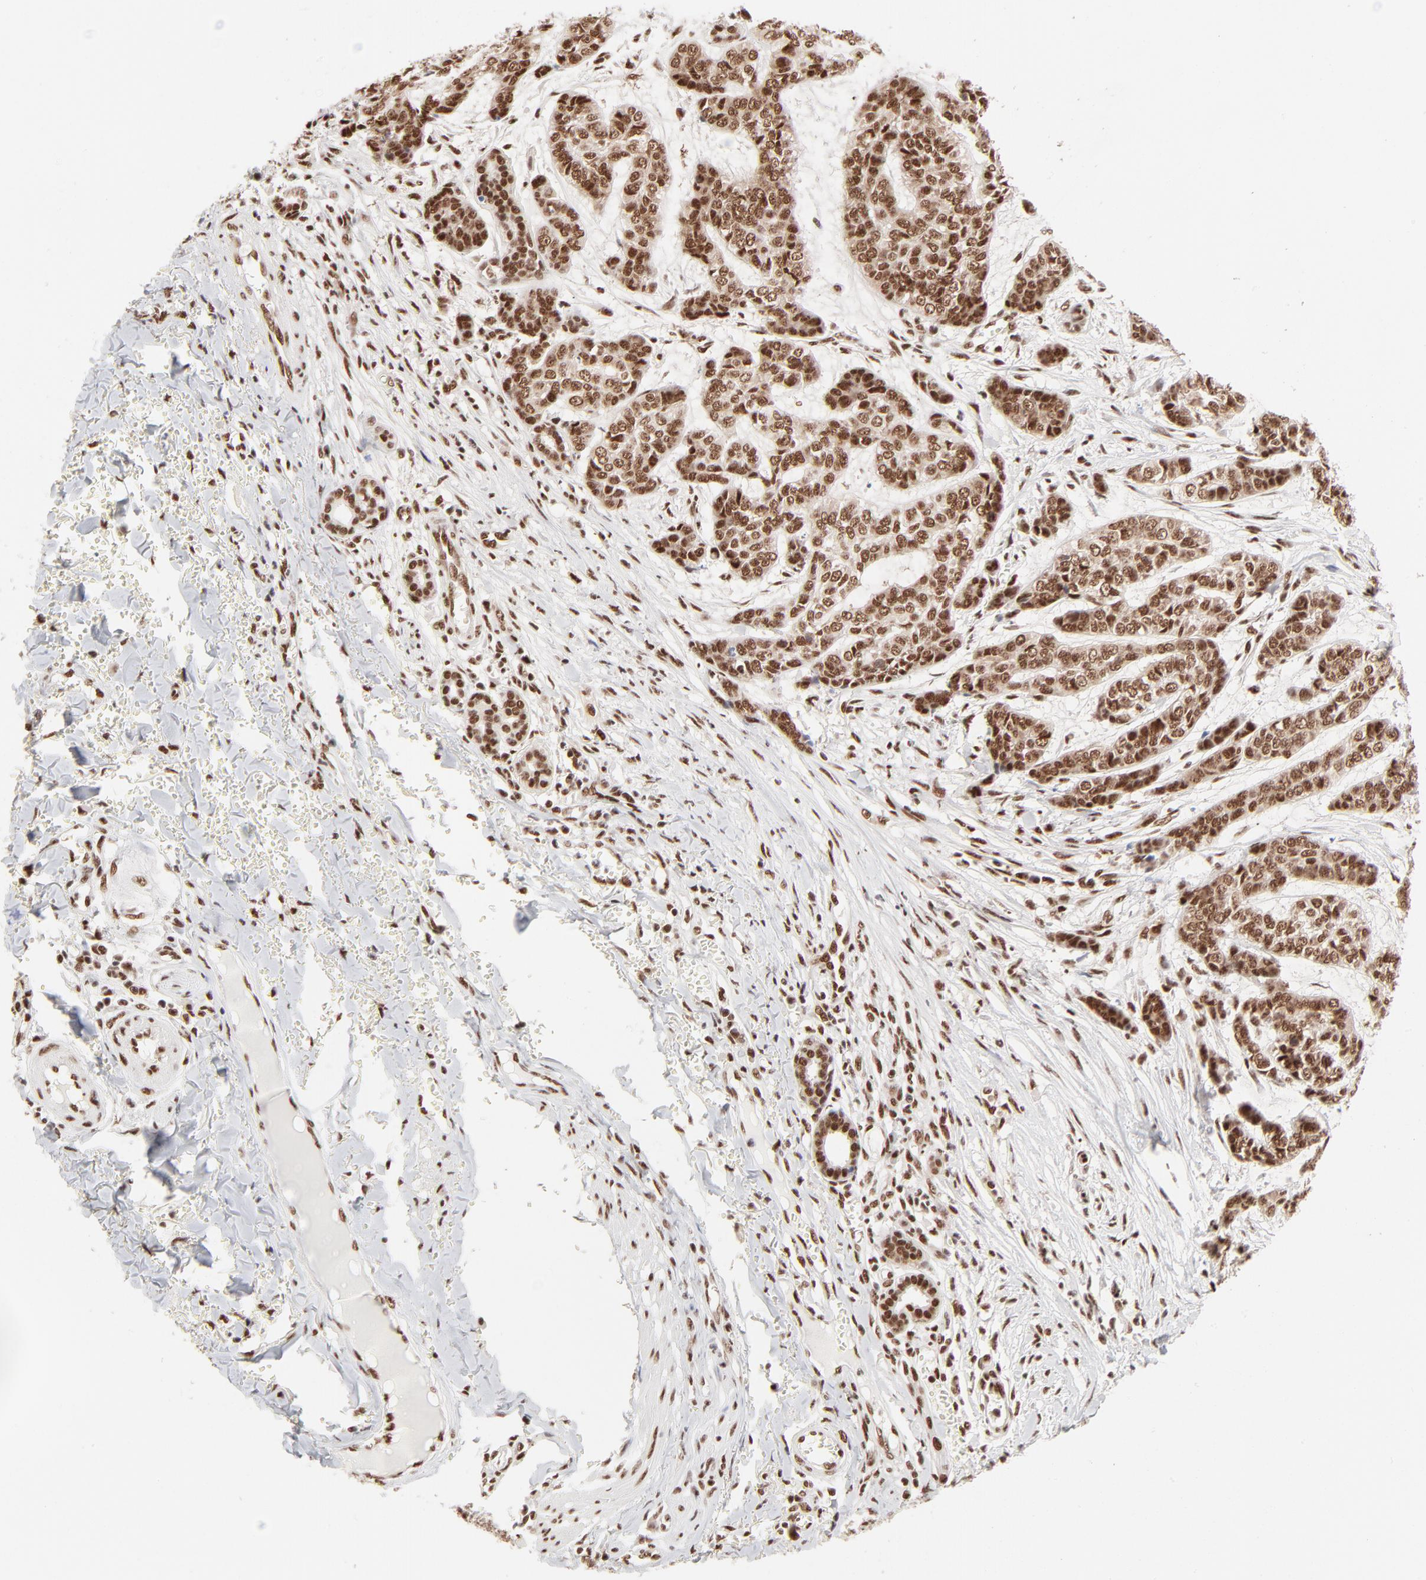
{"staining": {"intensity": "strong", "quantity": ">75%", "location": "nuclear"}, "tissue": "skin cancer", "cell_type": "Tumor cells", "image_type": "cancer", "snomed": [{"axis": "morphology", "description": "Basal cell carcinoma"}, {"axis": "topography", "description": "Skin"}], "caption": "Human skin basal cell carcinoma stained with a protein marker exhibits strong staining in tumor cells.", "gene": "TARDBP", "patient": {"sex": "female", "age": 64}}